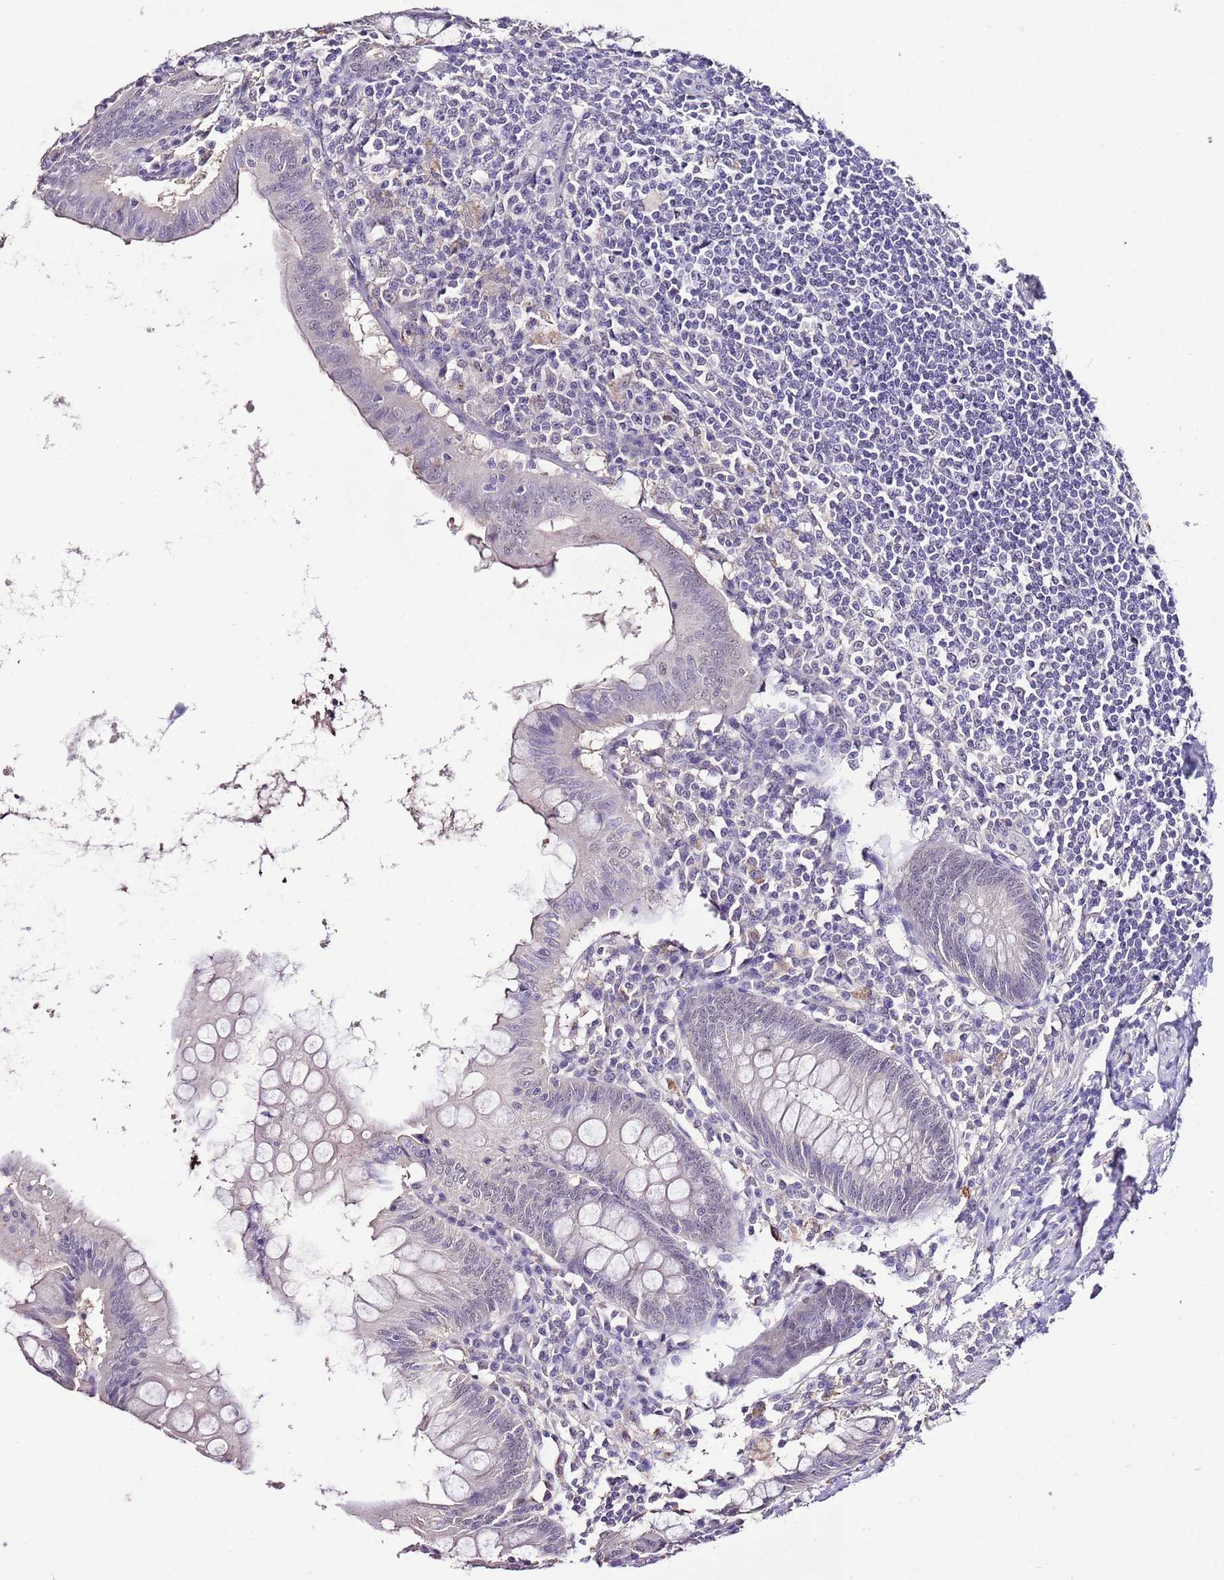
{"staining": {"intensity": "negative", "quantity": "none", "location": "none"}, "tissue": "appendix", "cell_type": "Glandular cells", "image_type": "normal", "snomed": [{"axis": "morphology", "description": "Normal tissue, NOS"}, {"axis": "topography", "description": "Appendix"}], "caption": "Immunohistochemistry (IHC) histopathology image of unremarkable appendix: appendix stained with DAB exhibits no significant protein positivity in glandular cells.", "gene": "IZUMO4", "patient": {"sex": "female", "age": 54}}